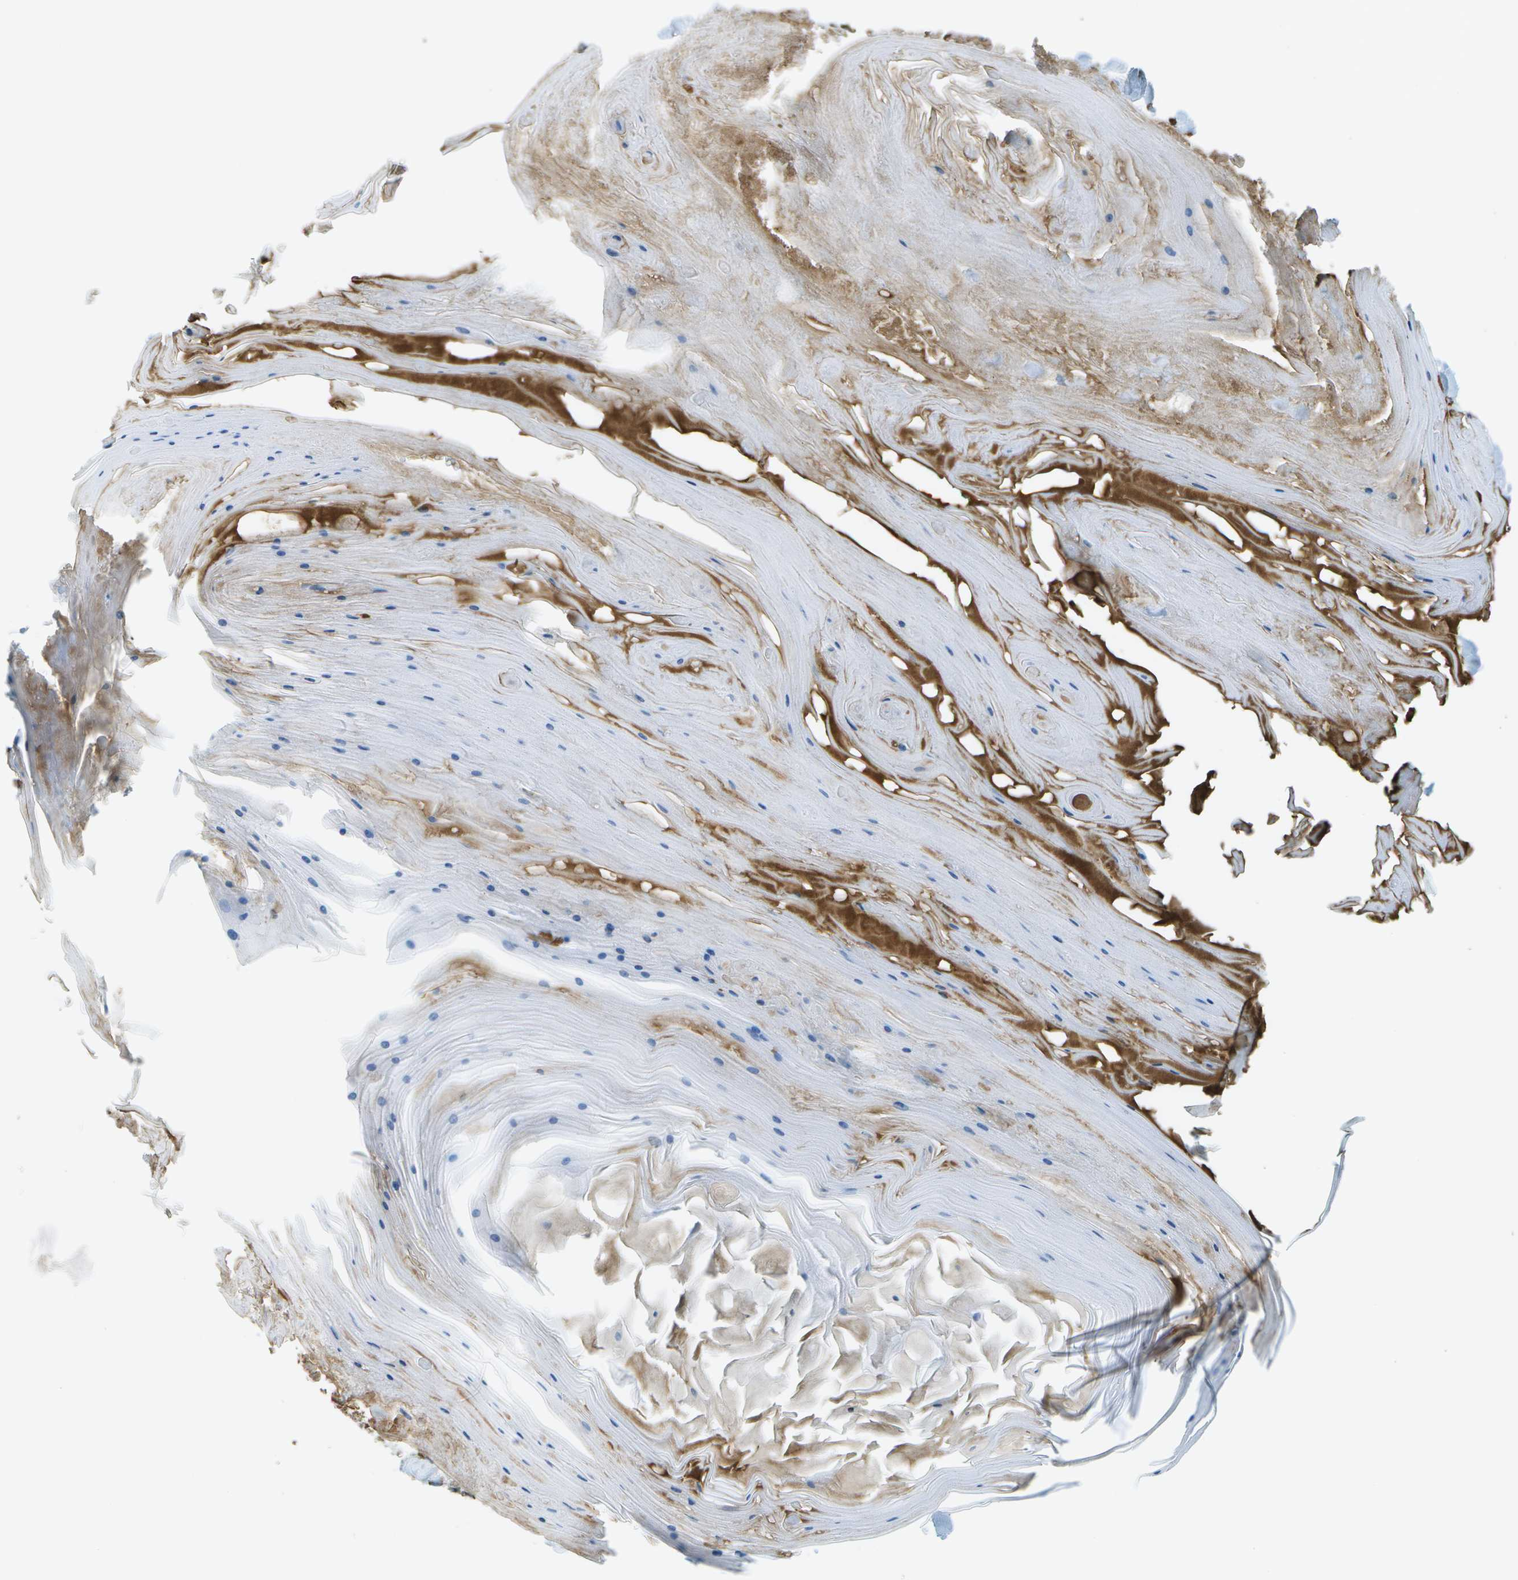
{"staining": {"intensity": "negative", "quantity": "none", "location": "none"}, "tissue": "skin cancer", "cell_type": "Tumor cells", "image_type": "cancer", "snomed": [{"axis": "morphology", "description": "Squamous cell carcinoma, NOS"}, {"axis": "topography", "description": "Skin"}], "caption": "A photomicrograph of skin cancer stained for a protein displays no brown staining in tumor cells.", "gene": "USP30", "patient": {"sex": "male", "age": 74}}